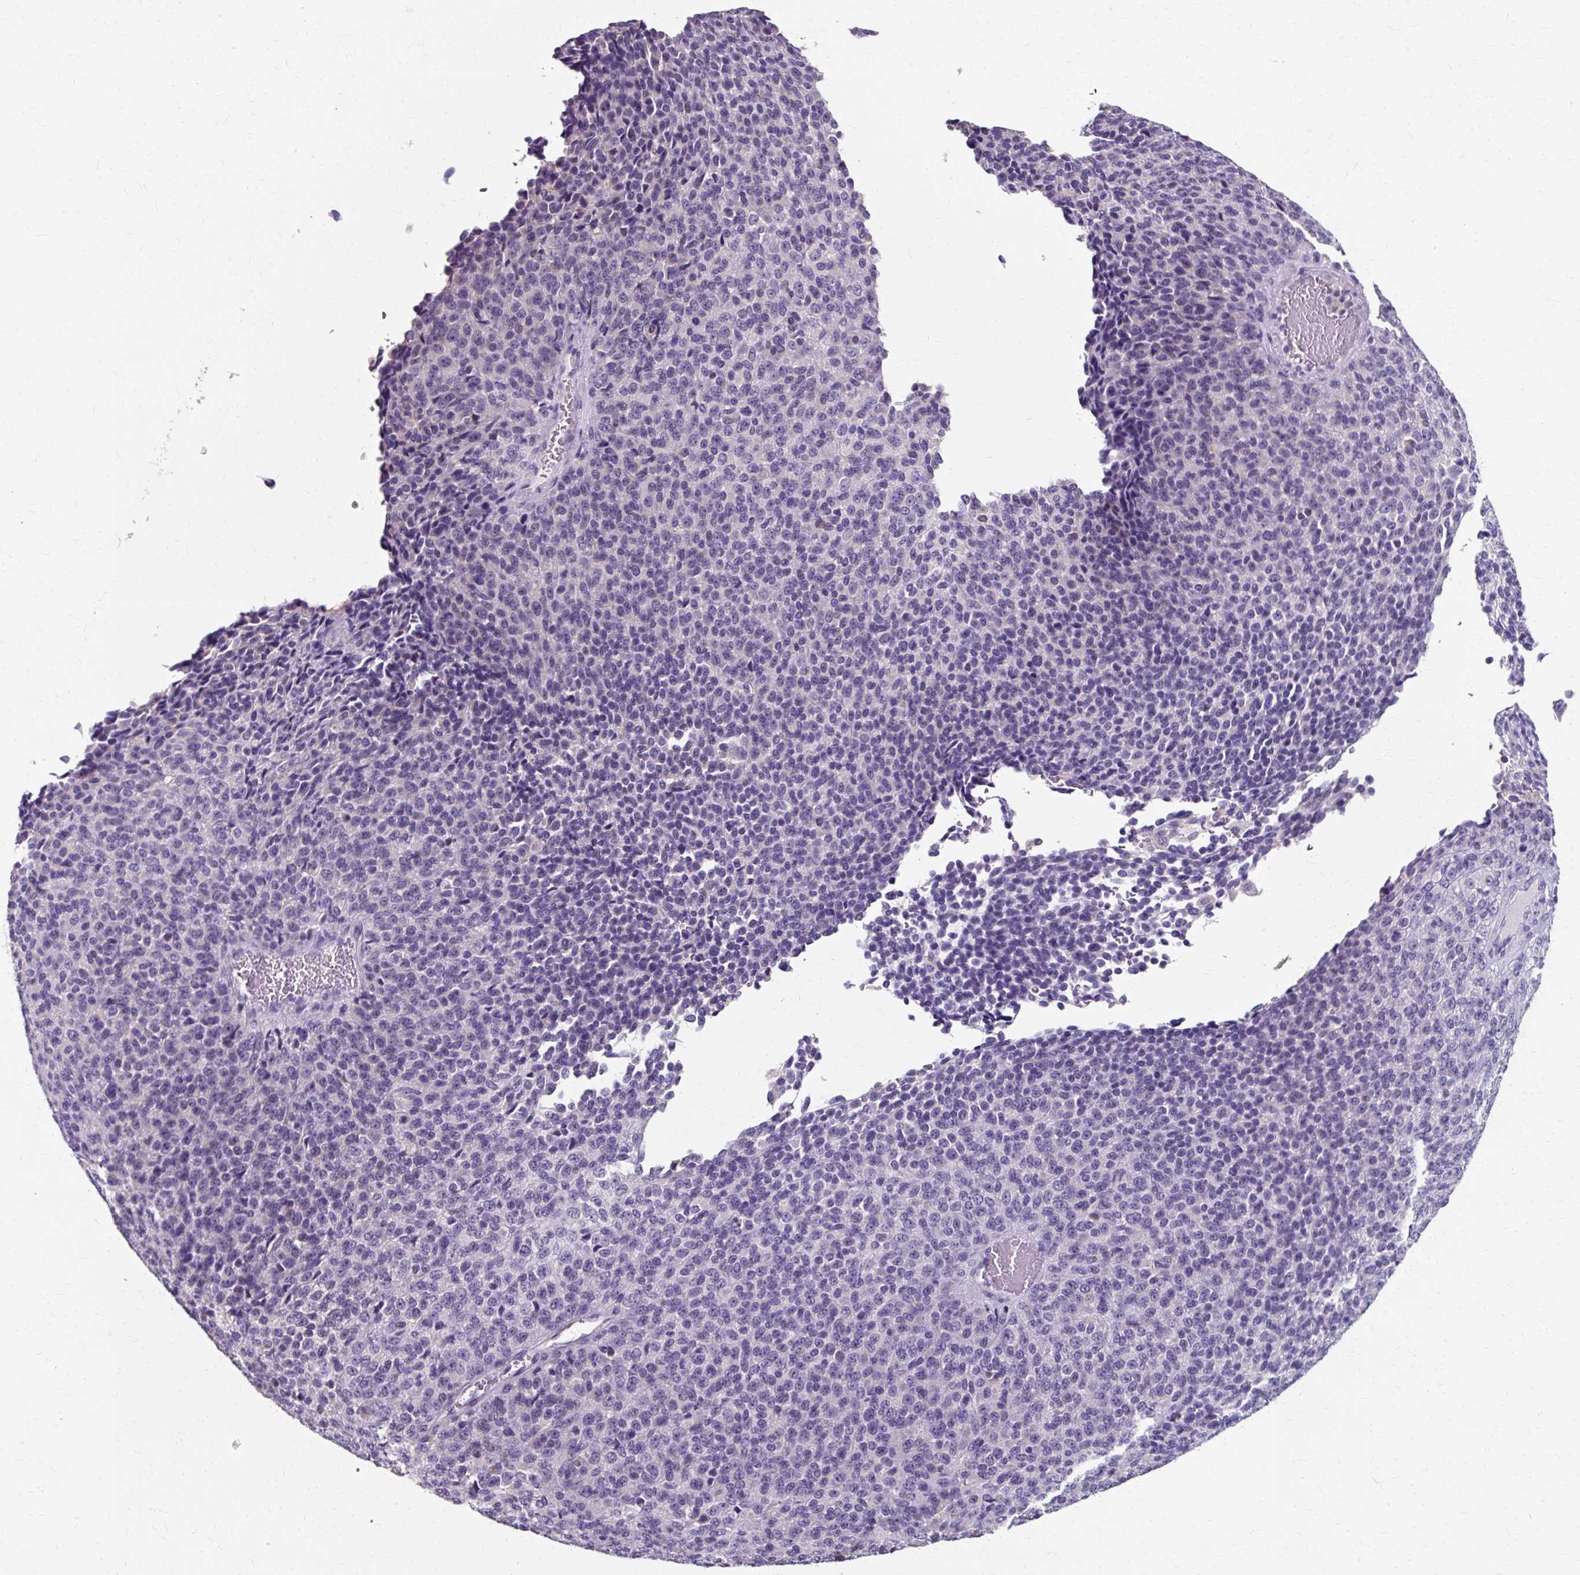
{"staining": {"intensity": "negative", "quantity": "none", "location": "none"}, "tissue": "melanoma", "cell_type": "Tumor cells", "image_type": "cancer", "snomed": [{"axis": "morphology", "description": "Malignant melanoma, Metastatic site"}, {"axis": "topography", "description": "Brain"}], "caption": "A high-resolution image shows IHC staining of melanoma, which shows no significant staining in tumor cells.", "gene": "KLHL24", "patient": {"sex": "female", "age": 56}}